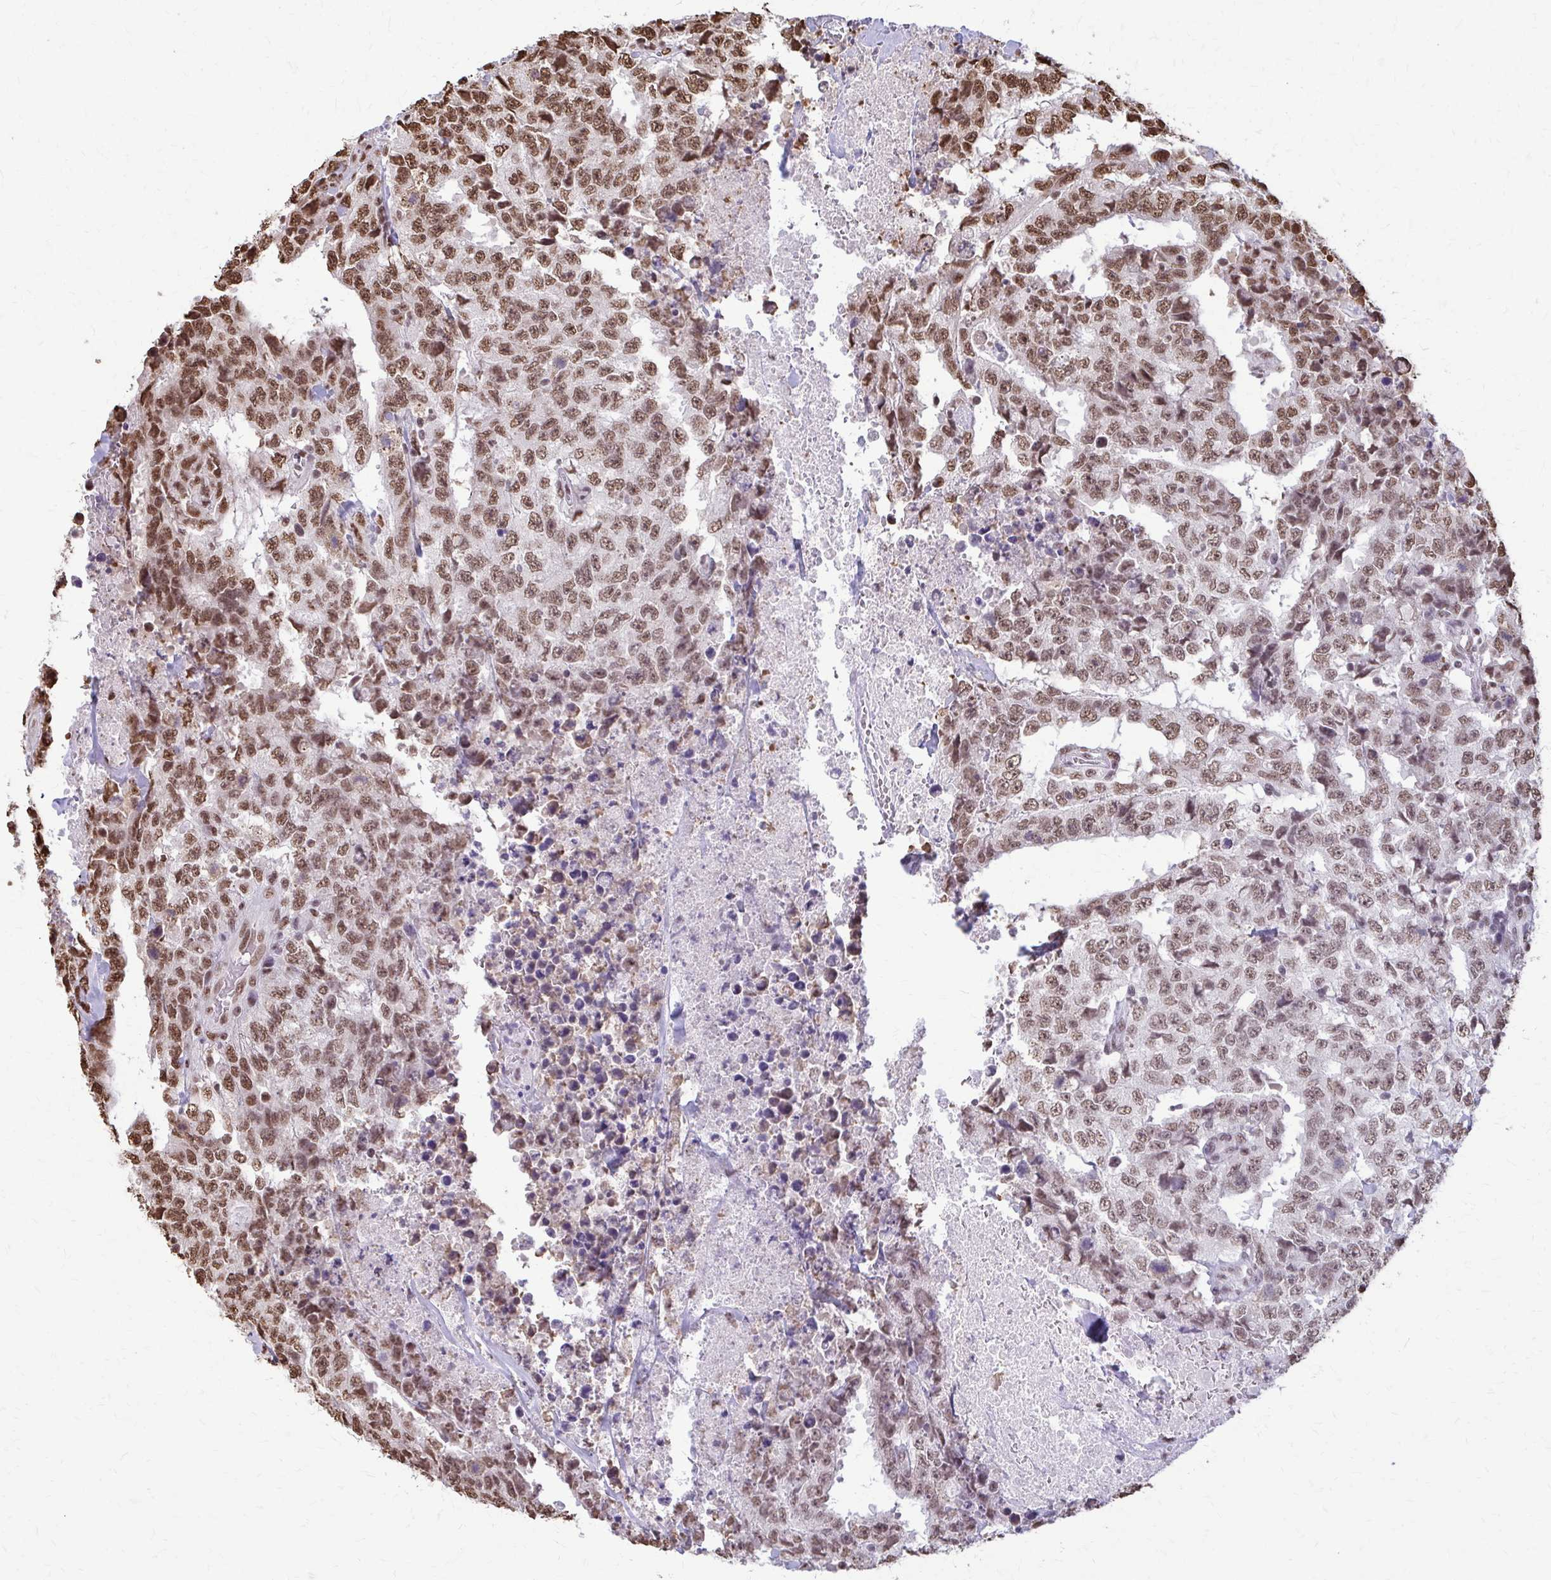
{"staining": {"intensity": "moderate", "quantity": ">75%", "location": "nuclear"}, "tissue": "testis cancer", "cell_type": "Tumor cells", "image_type": "cancer", "snomed": [{"axis": "morphology", "description": "Carcinoma, Embryonal, NOS"}, {"axis": "topography", "description": "Testis"}], "caption": "IHC histopathology image of neoplastic tissue: testis embryonal carcinoma stained using IHC displays medium levels of moderate protein expression localized specifically in the nuclear of tumor cells, appearing as a nuclear brown color.", "gene": "SNRPA", "patient": {"sex": "male", "age": 24}}